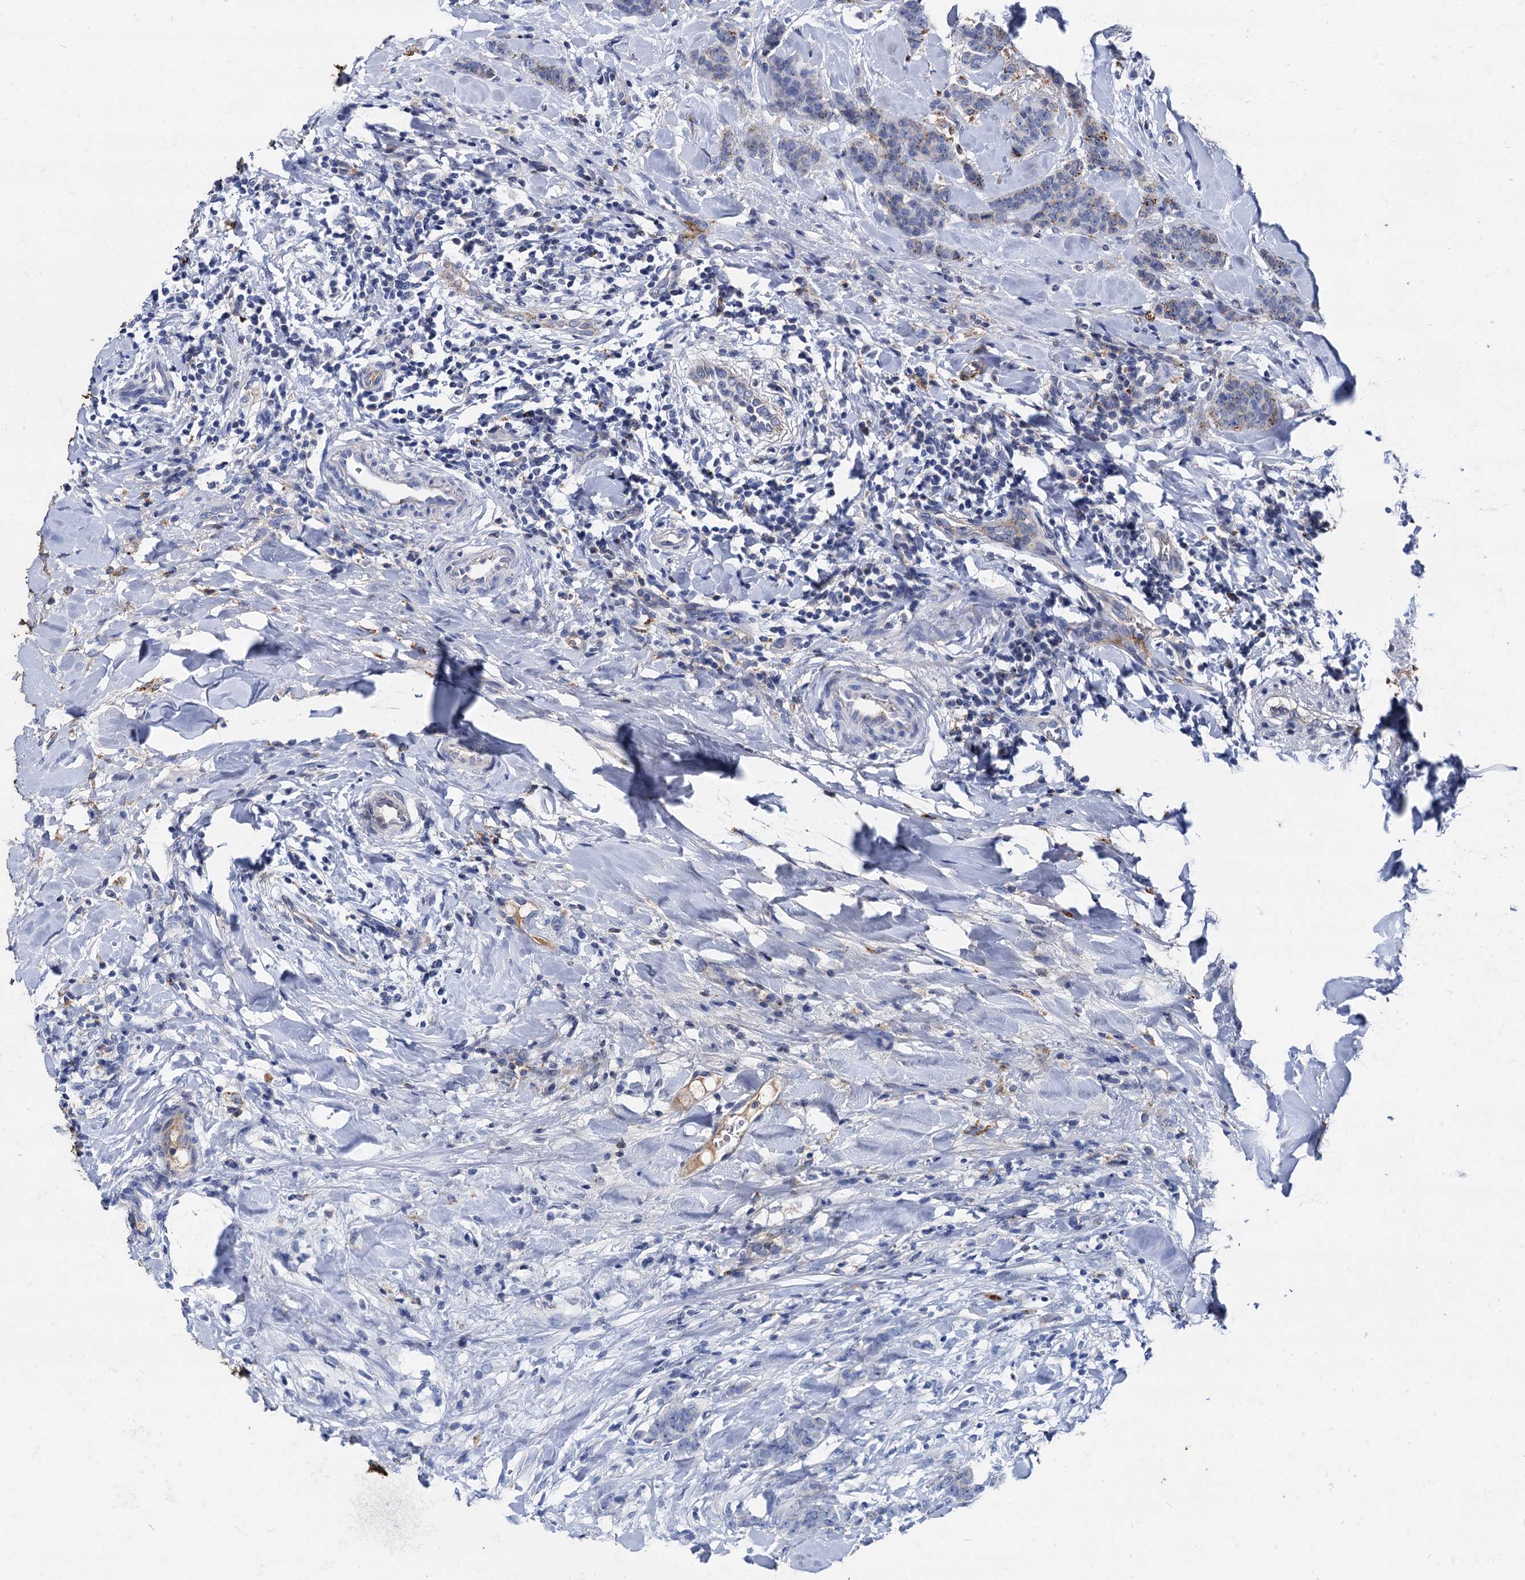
{"staining": {"intensity": "moderate", "quantity": "25%-75%", "location": "cytoplasmic/membranous"}, "tissue": "breast cancer", "cell_type": "Tumor cells", "image_type": "cancer", "snomed": [{"axis": "morphology", "description": "Duct carcinoma"}, {"axis": "topography", "description": "Breast"}], "caption": "High-magnification brightfield microscopy of breast cancer stained with DAB (3,3'-diaminobenzidine) (brown) and counterstained with hematoxylin (blue). tumor cells exhibit moderate cytoplasmic/membranous expression is appreciated in about25%-75% of cells. Using DAB (brown) and hematoxylin (blue) stains, captured at high magnification using brightfield microscopy.", "gene": "APOD", "patient": {"sex": "female", "age": 40}}